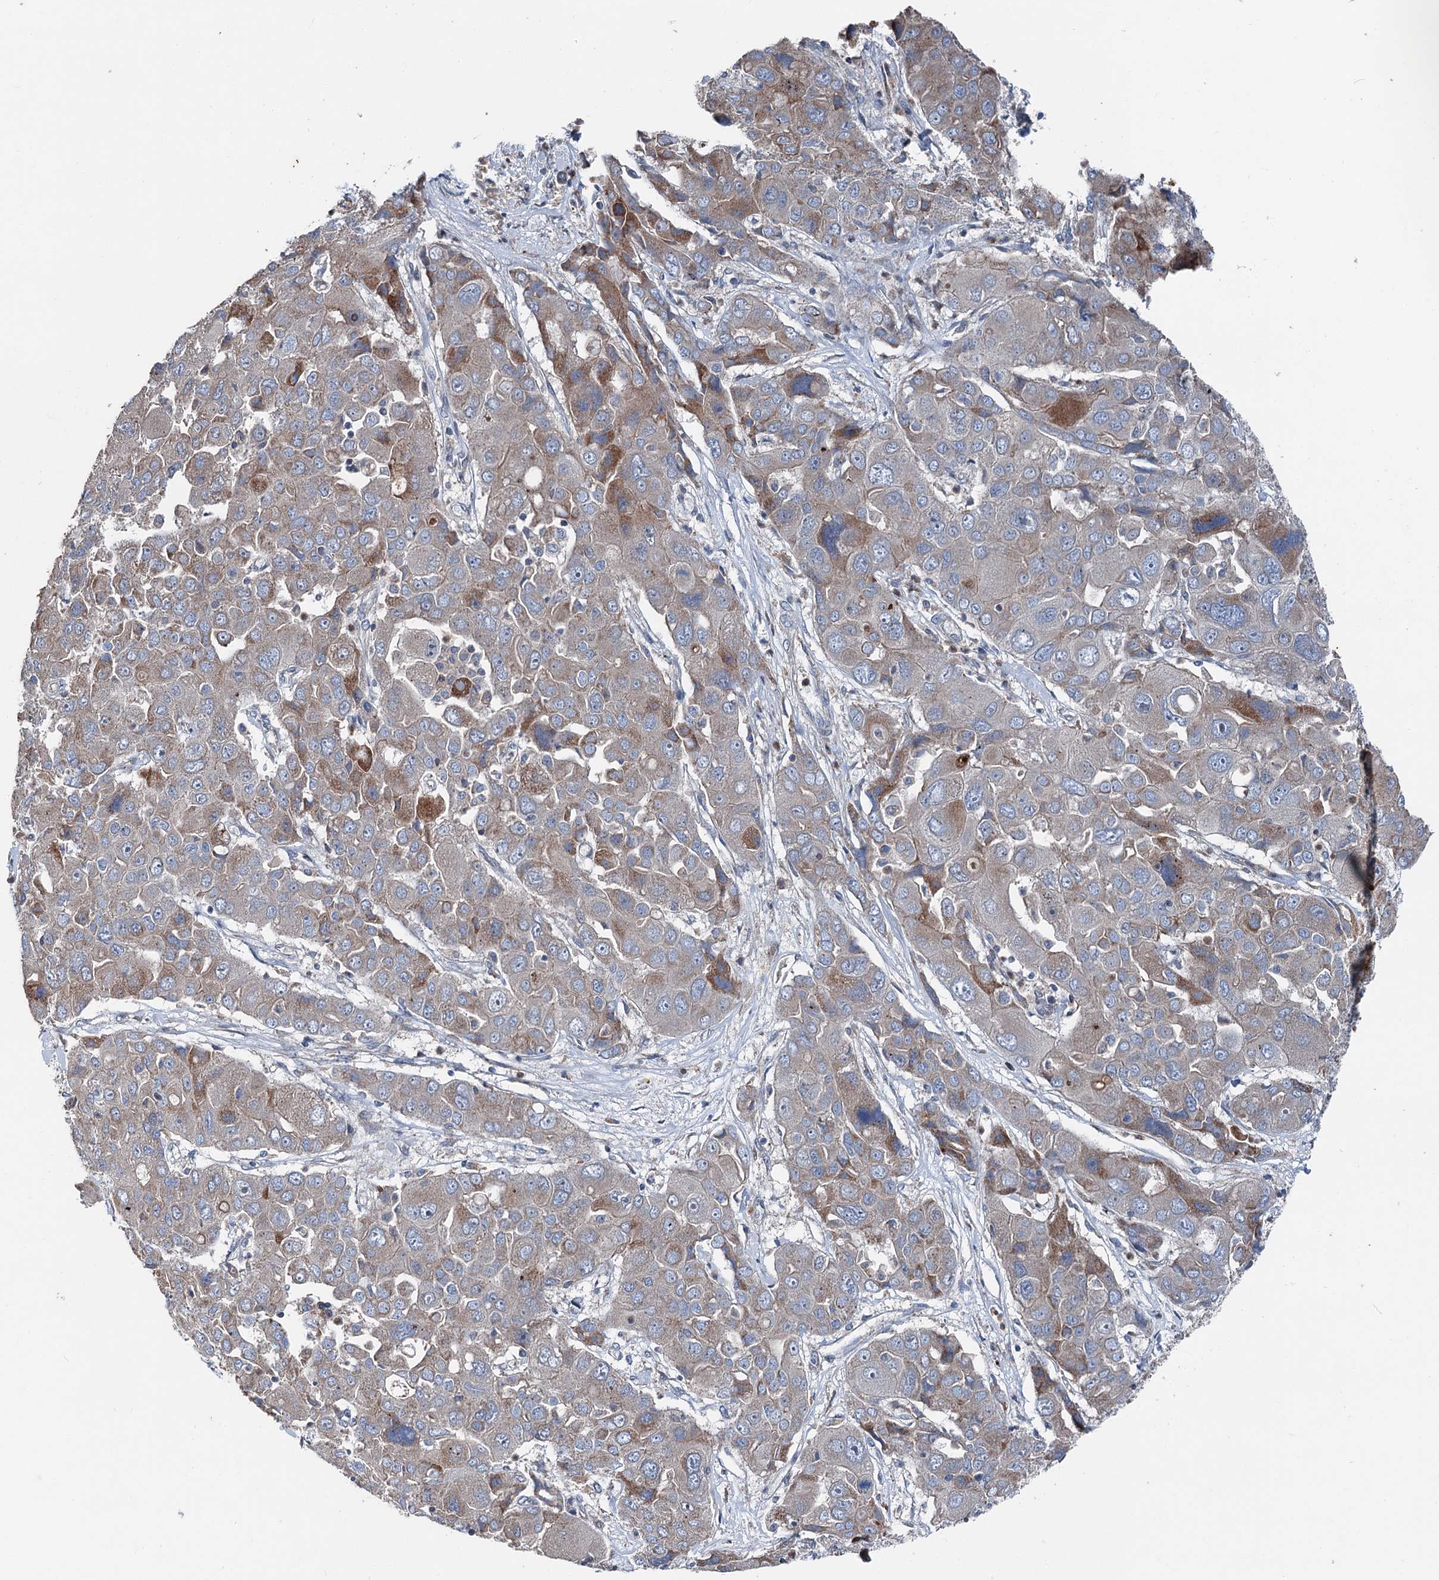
{"staining": {"intensity": "moderate", "quantity": "25%-75%", "location": "cytoplasmic/membranous"}, "tissue": "liver cancer", "cell_type": "Tumor cells", "image_type": "cancer", "snomed": [{"axis": "morphology", "description": "Cholangiocarcinoma"}, {"axis": "topography", "description": "Liver"}], "caption": "Brown immunohistochemical staining in human liver cancer exhibits moderate cytoplasmic/membranous positivity in approximately 25%-75% of tumor cells.", "gene": "RUFY1", "patient": {"sex": "male", "age": 67}}